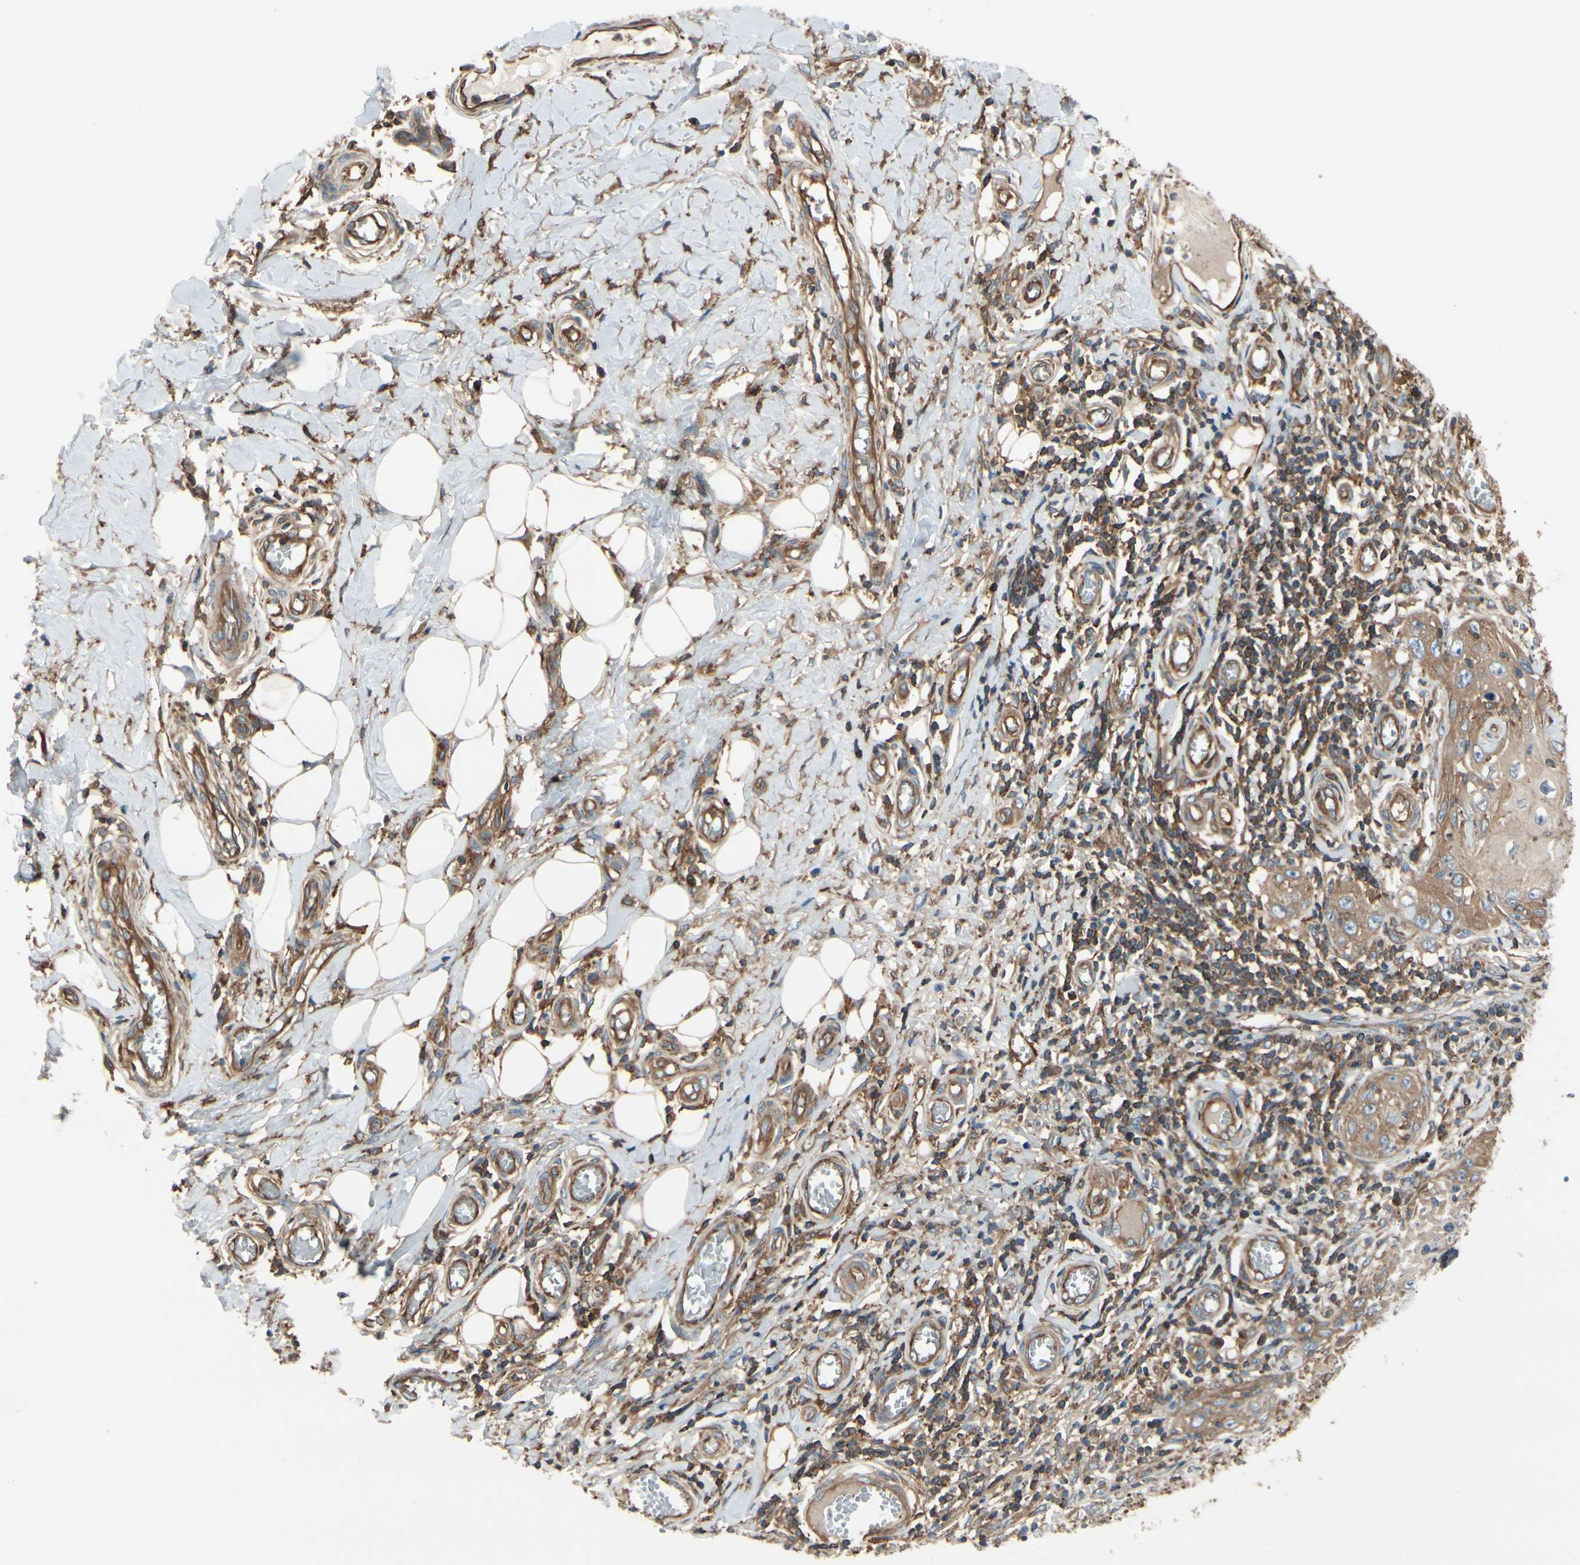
{"staining": {"intensity": "weak", "quantity": "25%-75%", "location": "none"}, "tissue": "skin cancer", "cell_type": "Tumor cells", "image_type": "cancer", "snomed": [{"axis": "morphology", "description": "Squamous cell carcinoma, NOS"}, {"axis": "topography", "description": "Skin"}], "caption": "Brown immunohistochemical staining in human skin cancer (squamous cell carcinoma) reveals weak None staining in approximately 25%-75% of tumor cells.", "gene": "EPS15", "patient": {"sex": "female", "age": 73}}